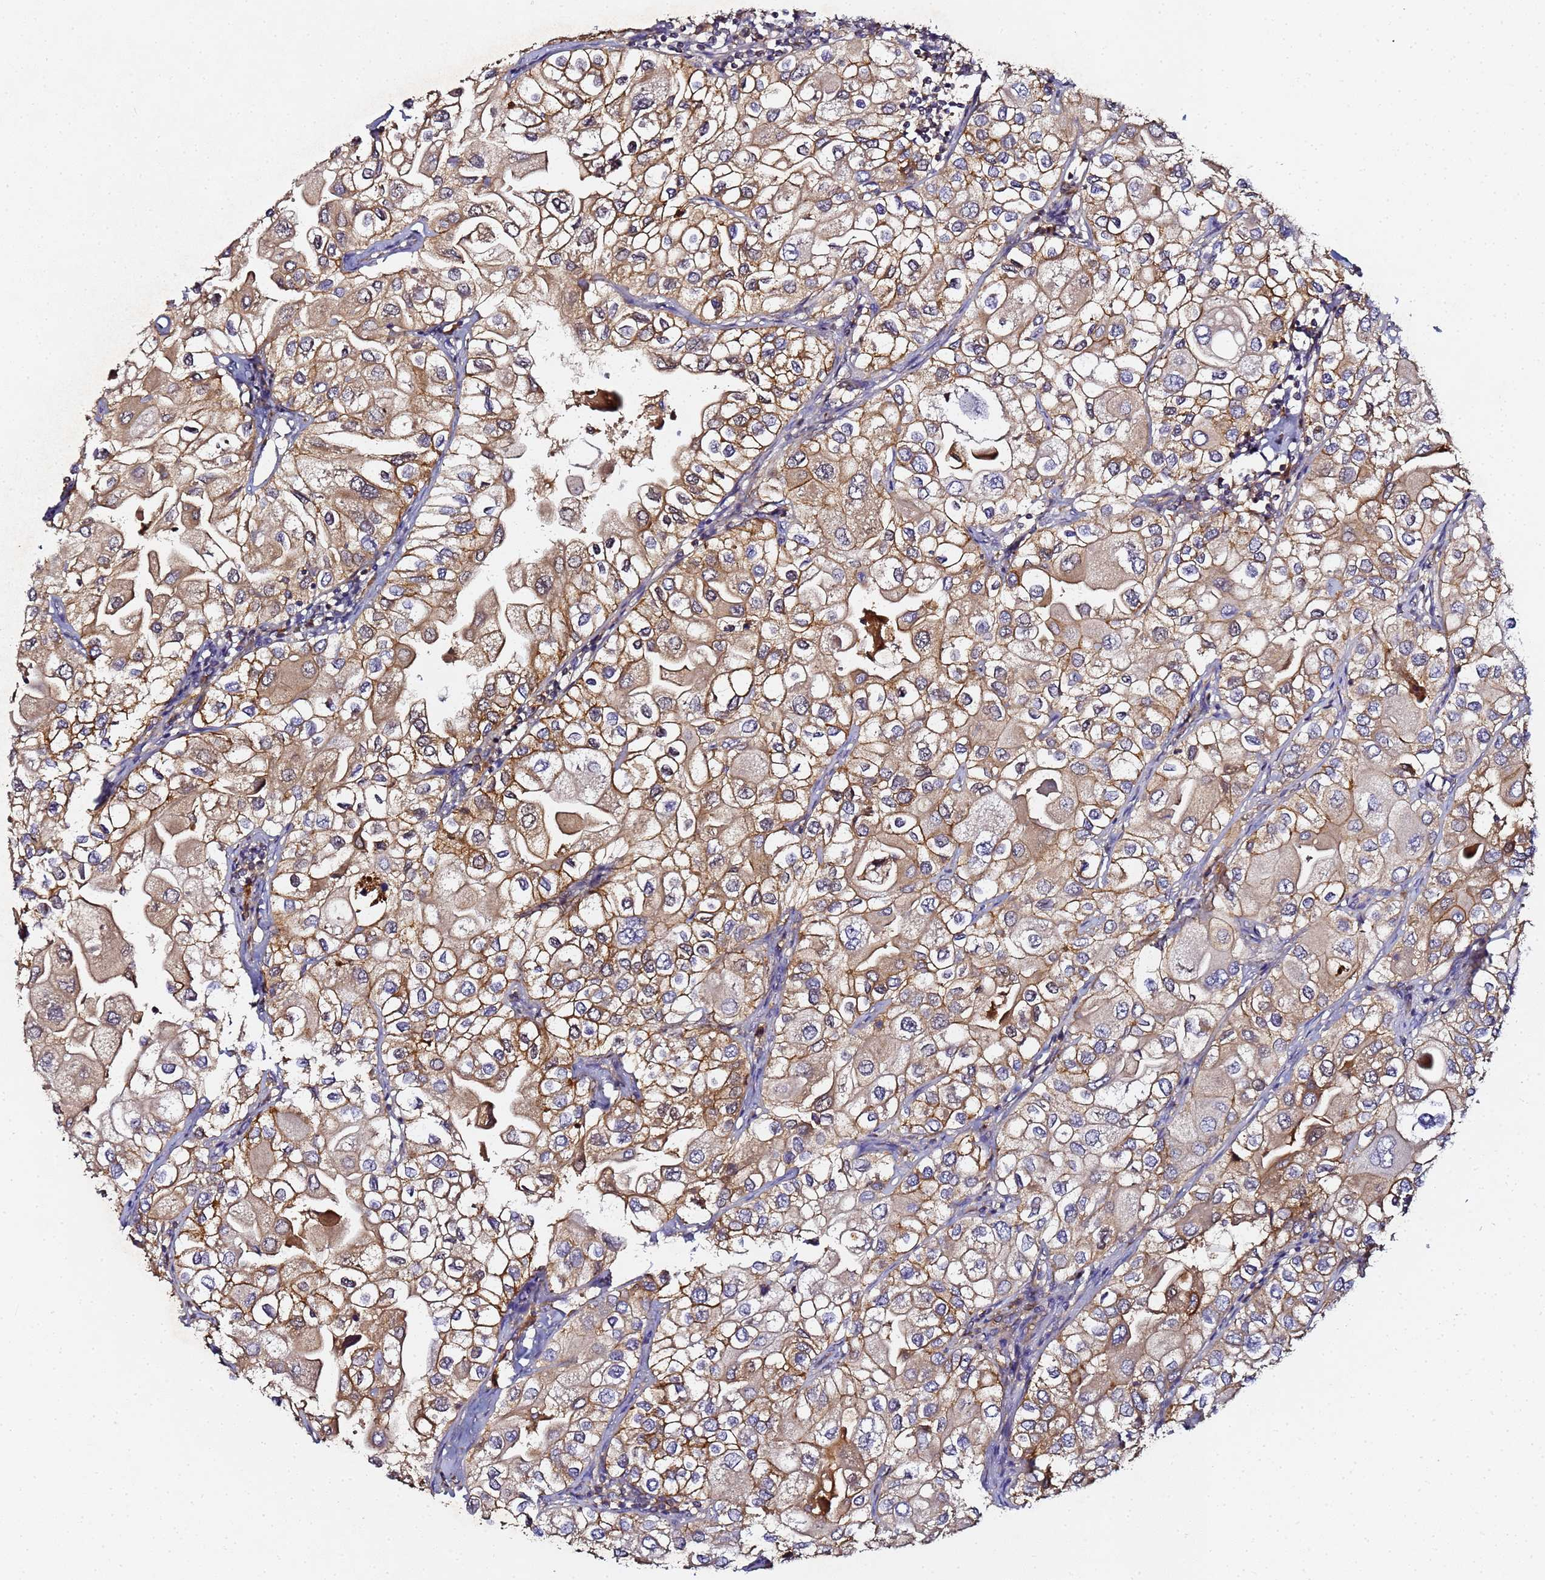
{"staining": {"intensity": "moderate", "quantity": ">75%", "location": "cytoplasmic/membranous"}, "tissue": "urothelial cancer", "cell_type": "Tumor cells", "image_type": "cancer", "snomed": [{"axis": "morphology", "description": "Urothelial carcinoma, High grade"}, {"axis": "topography", "description": "Urinary bladder"}], "caption": "Protein staining displays moderate cytoplasmic/membranous expression in approximately >75% of tumor cells in urothelial carcinoma (high-grade).", "gene": "LRRC69", "patient": {"sex": "male", "age": 64}}